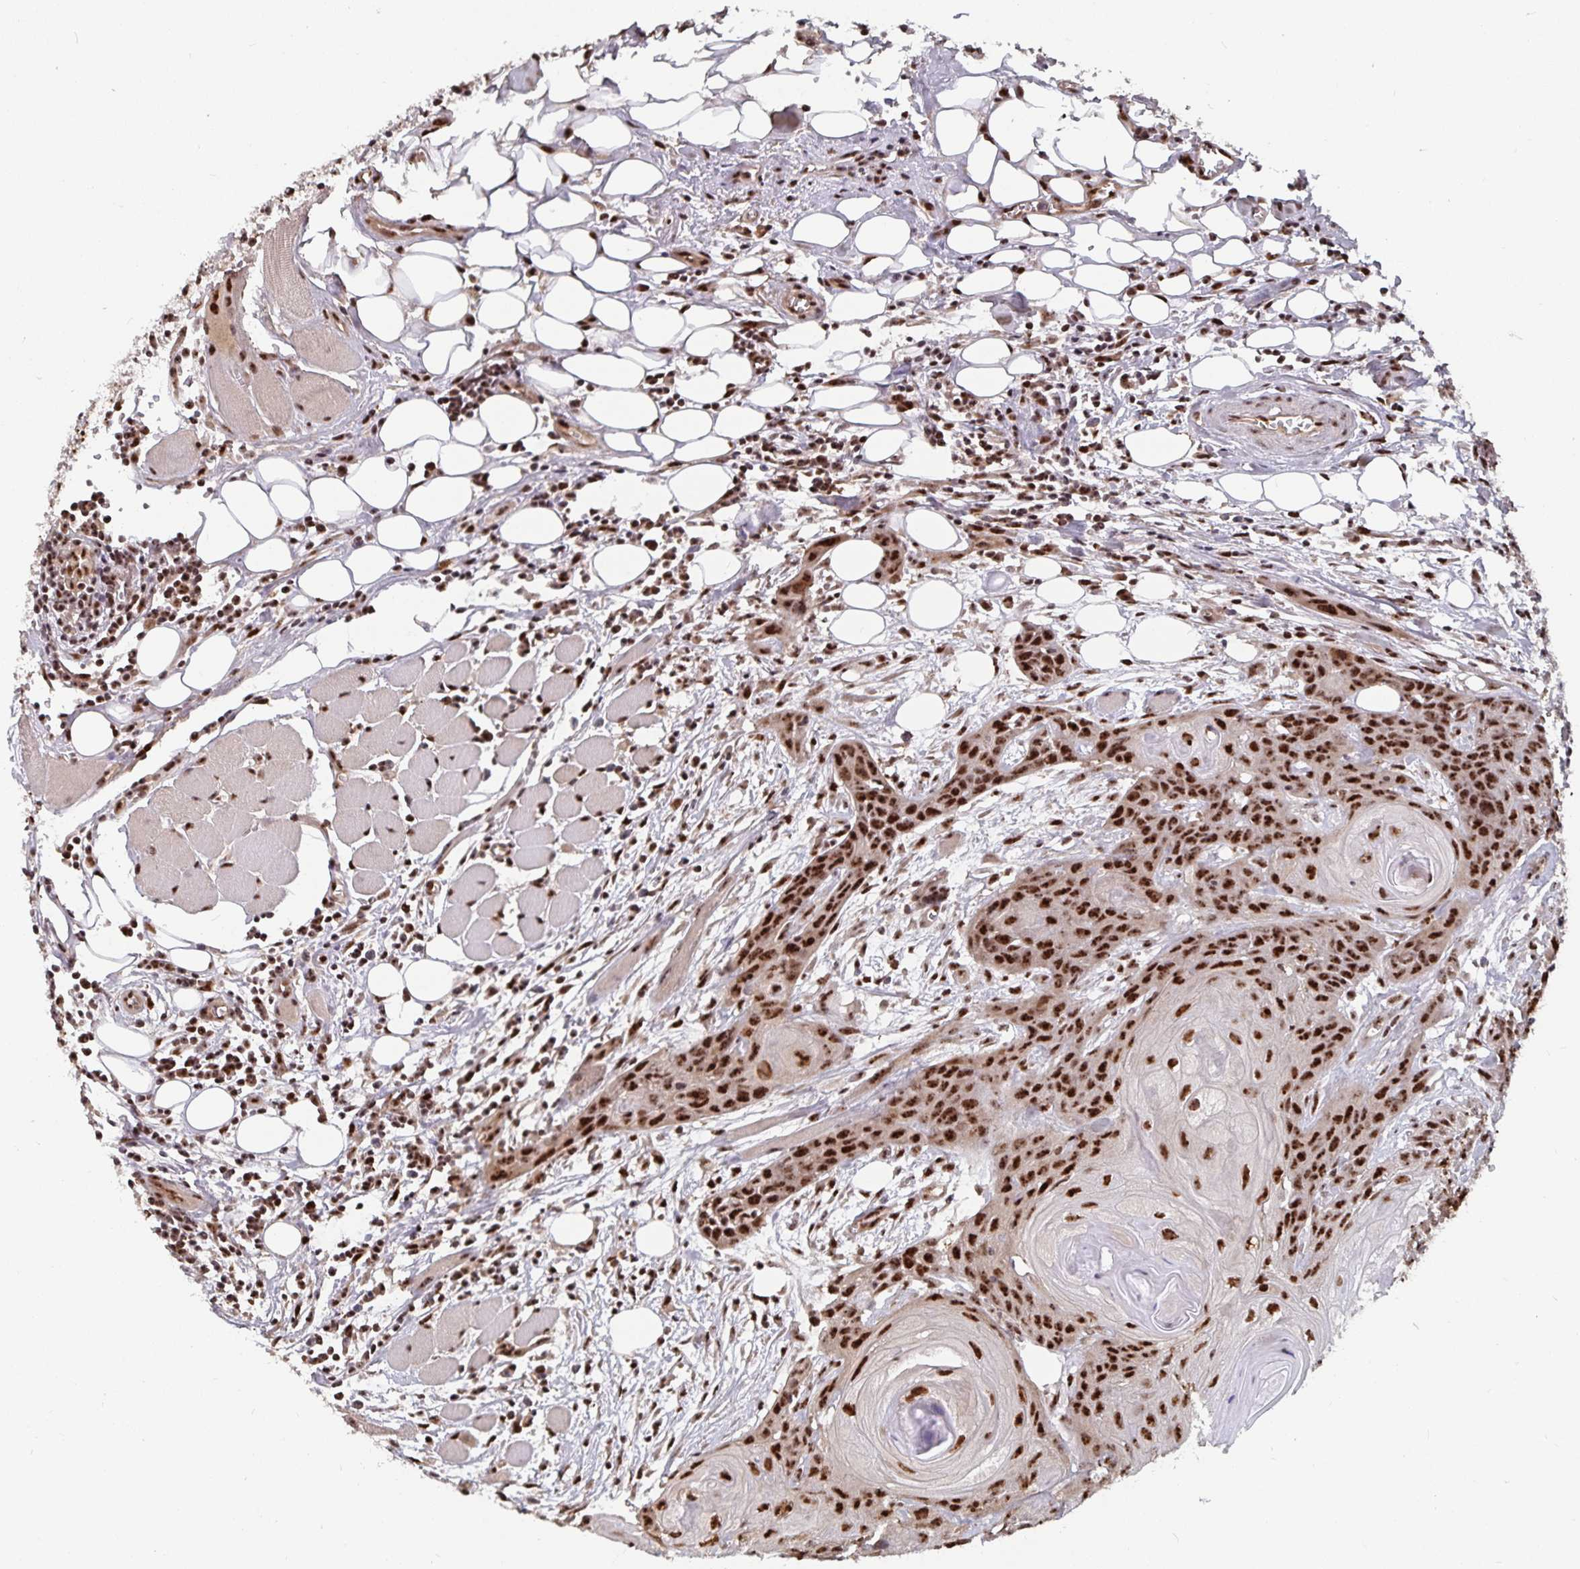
{"staining": {"intensity": "strong", "quantity": ">75%", "location": "nuclear"}, "tissue": "head and neck cancer", "cell_type": "Tumor cells", "image_type": "cancer", "snomed": [{"axis": "morphology", "description": "Squamous cell carcinoma, NOS"}, {"axis": "topography", "description": "Oral tissue"}, {"axis": "topography", "description": "Head-Neck"}], "caption": "This is a micrograph of IHC staining of head and neck cancer (squamous cell carcinoma), which shows strong expression in the nuclear of tumor cells.", "gene": "LAS1L", "patient": {"sex": "male", "age": 58}}